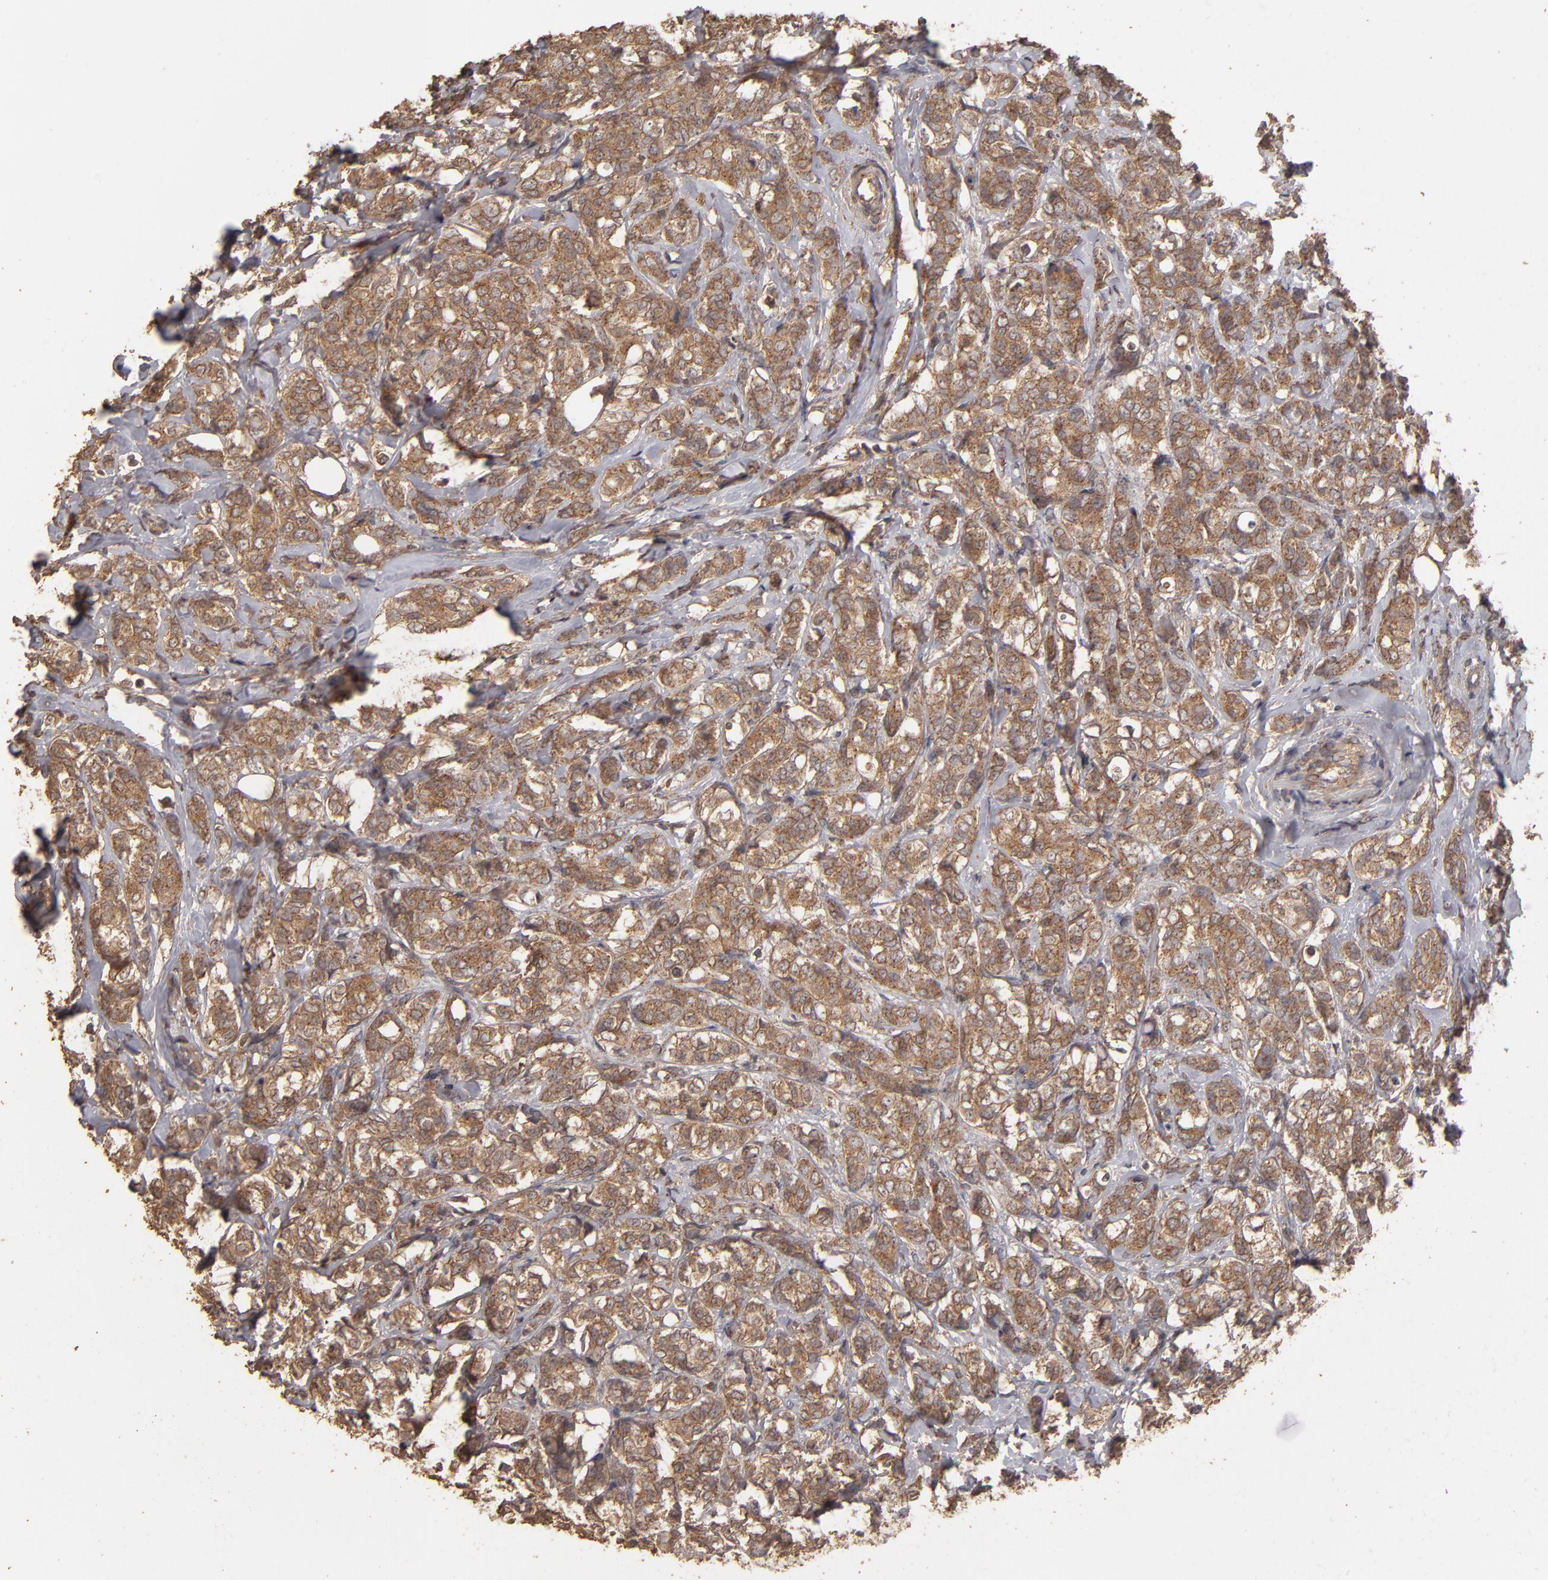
{"staining": {"intensity": "moderate", "quantity": ">75%", "location": "cytoplasmic/membranous"}, "tissue": "breast cancer", "cell_type": "Tumor cells", "image_type": "cancer", "snomed": [{"axis": "morphology", "description": "Lobular carcinoma"}, {"axis": "topography", "description": "Breast"}], "caption": "DAB (3,3'-diaminobenzidine) immunohistochemical staining of human lobular carcinoma (breast) shows moderate cytoplasmic/membranous protein staining in about >75% of tumor cells.", "gene": "MMP2", "patient": {"sex": "female", "age": 60}}